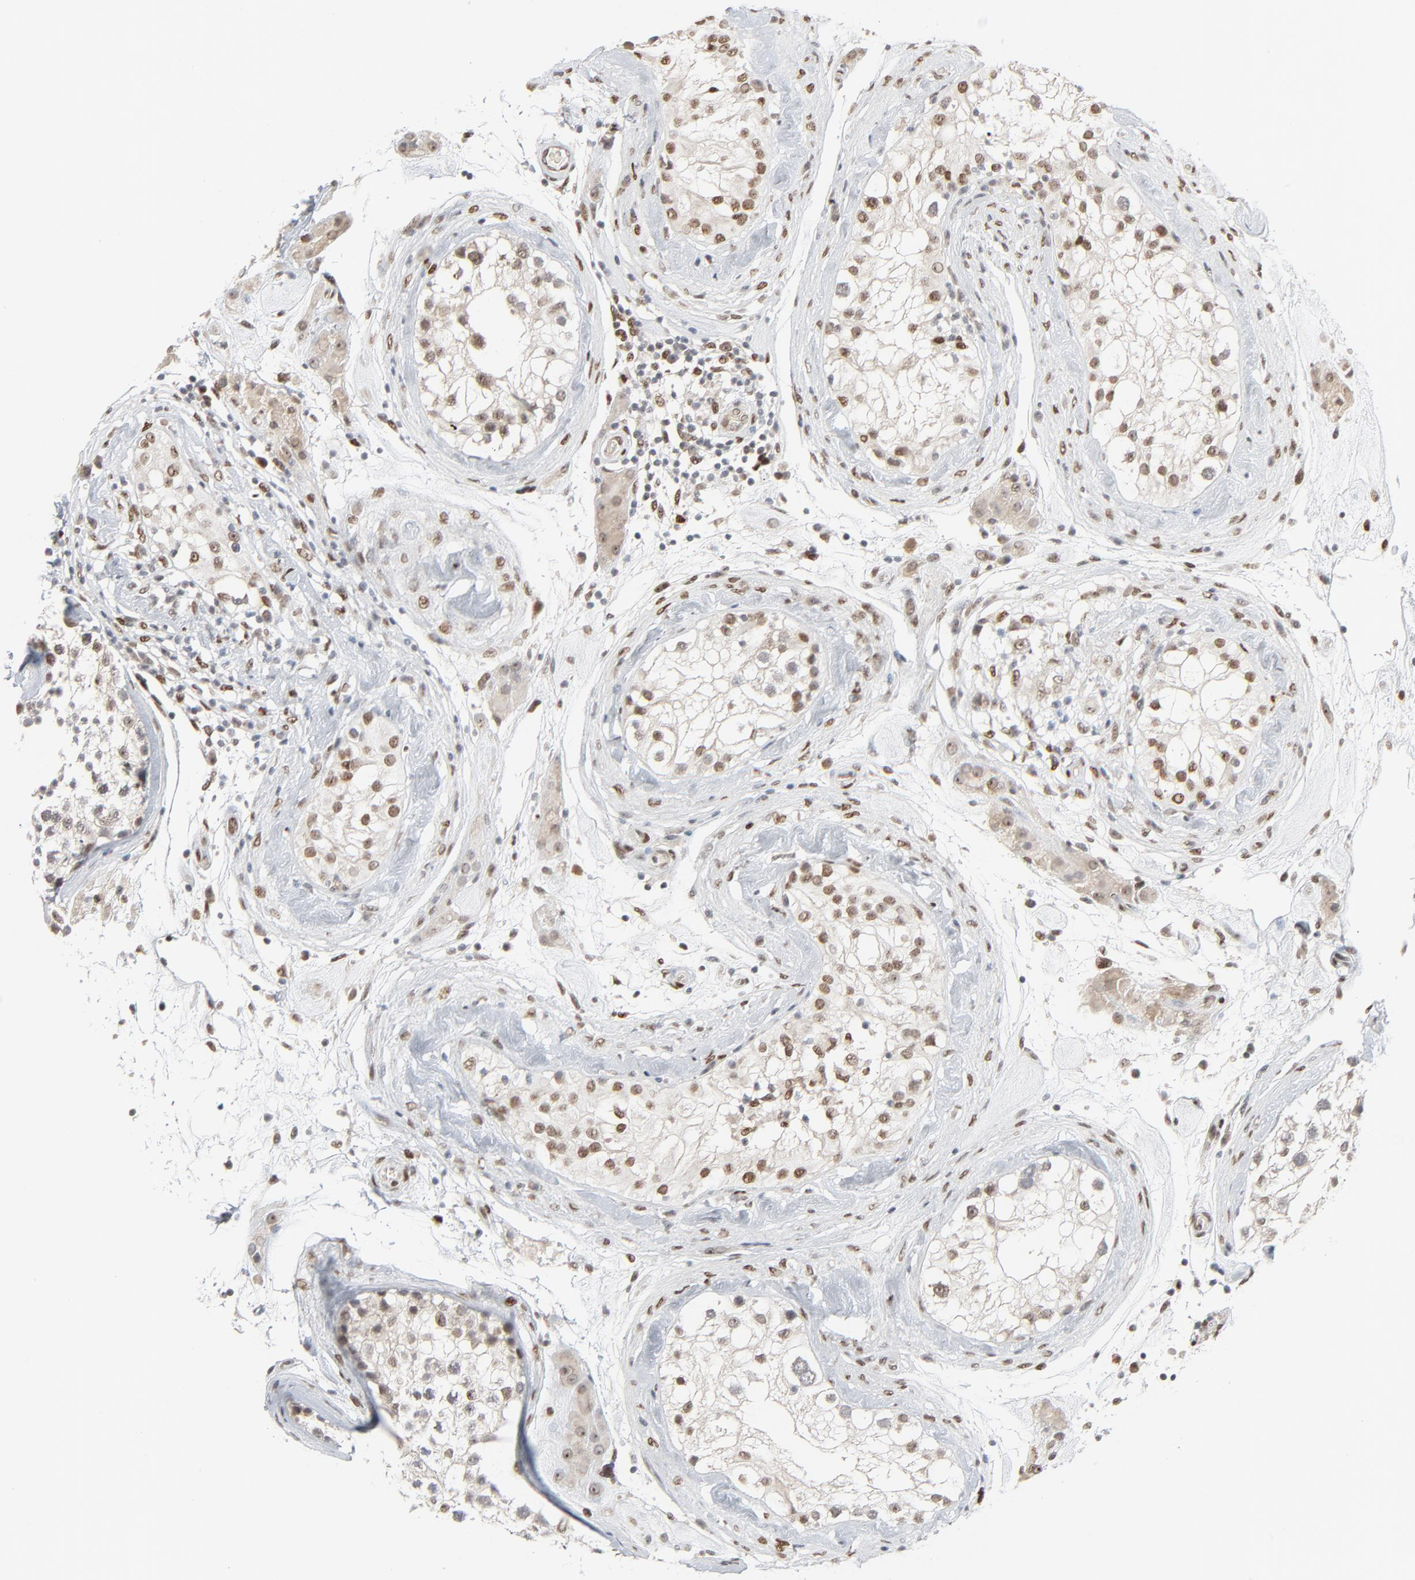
{"staining": {"intensity": "moderate", "quantity": "<25%", "location": "nuclear"}, "tissue": "testis", "cell_type": "Cells in seminiferous ducts", "image_type": "normal", "snomed": [{"axis": "morphology", "description": "Normal tissue, NOS"}, {"axis": "topography", "description": "Testis"}], "caption": "Immunohistochemical staining of unremarkable human testis demonstrates low levels of moderate nuclear staining in approximately <25% of cells in seminiferous ducts. The protein of interest is stained brown, and the nuclei are stained in blue (DAB IHC with brightfield microscopy, high magnification).", "gene": "CUX1", "patient": {"sex": "male", "age": 46}}